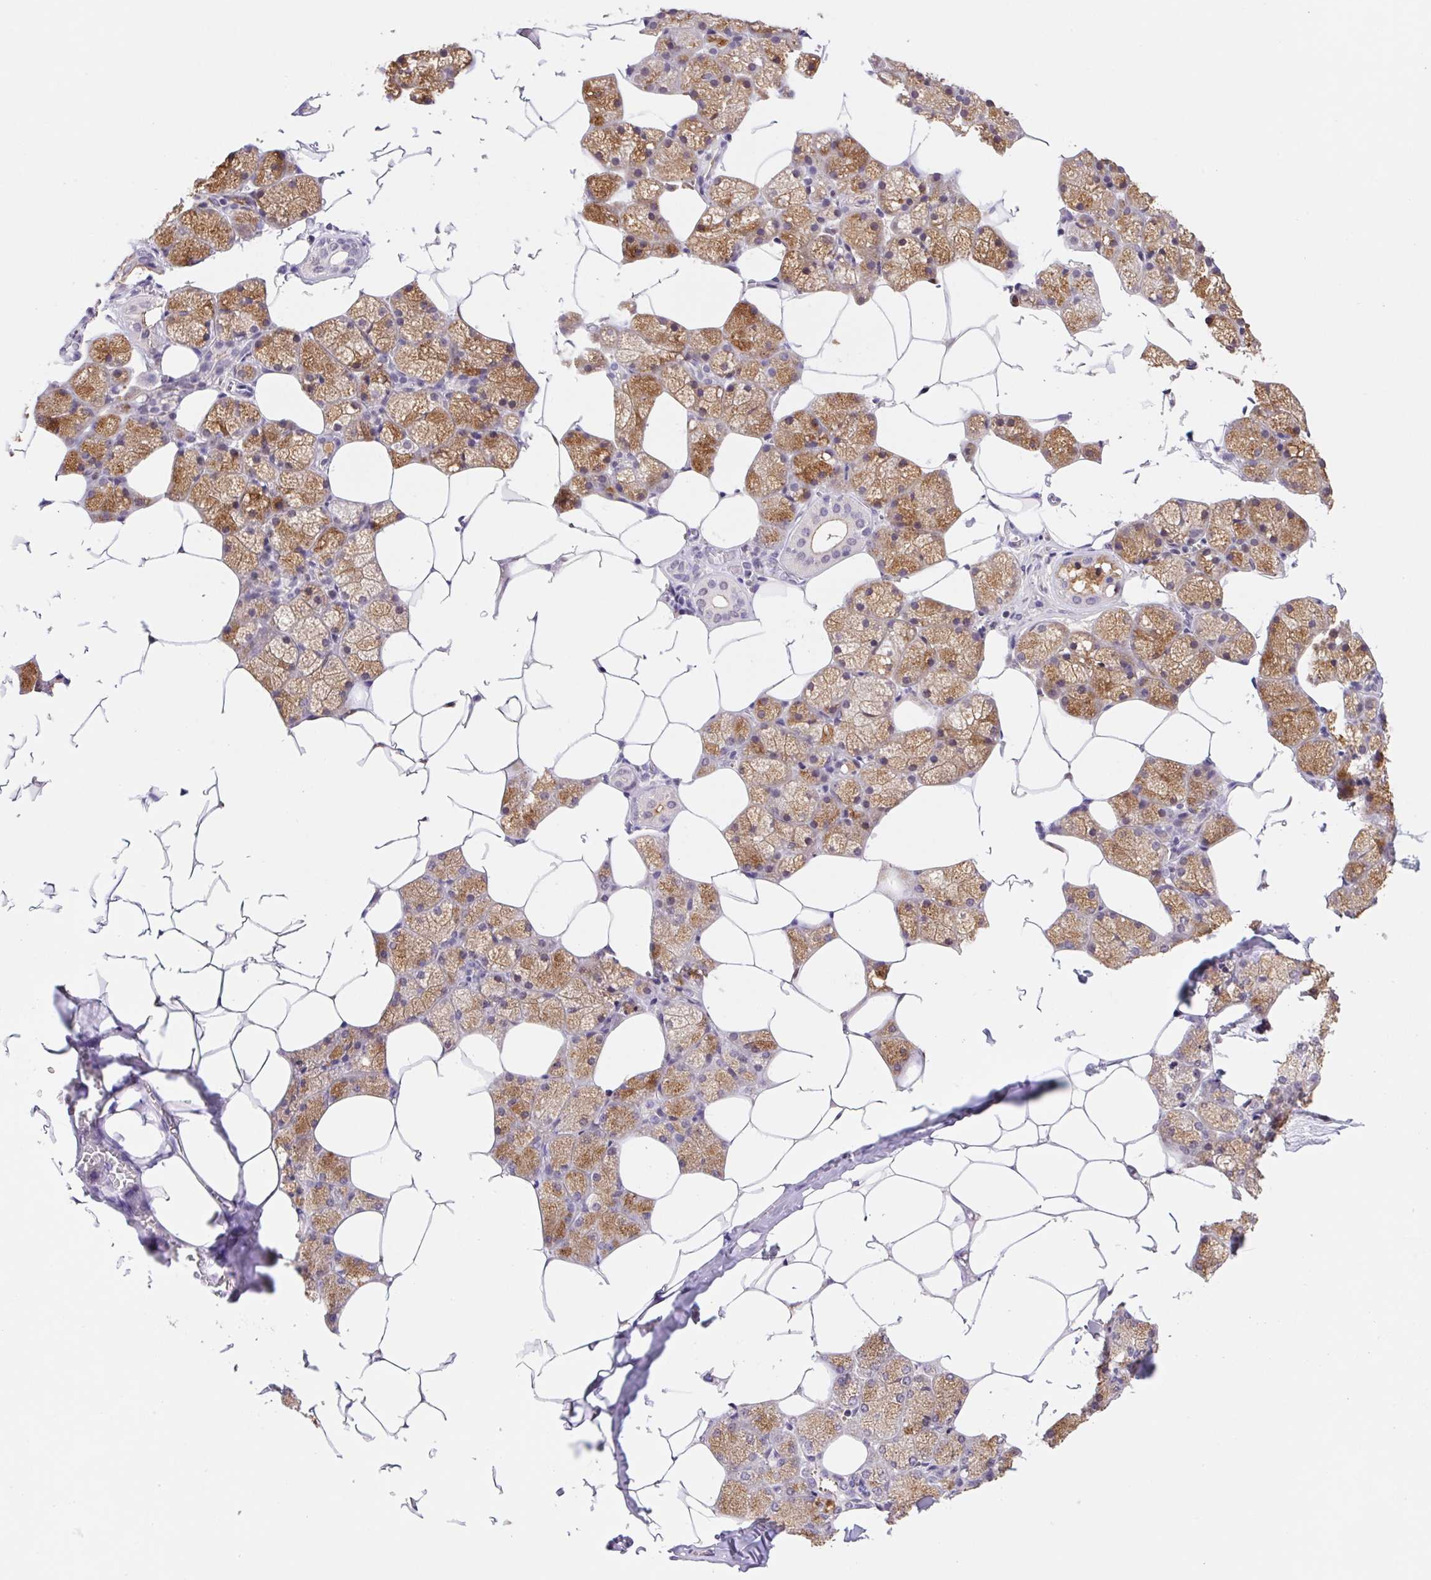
{"staining": {"intensity": "moderate", "quantity": "25%-75%", "location": "cytoplasmic/membranous"}, "tissue": "salivary gland", "cell_type": "Glandular cells", "image_type": "normal", "snomed": [{"axis": "morphology", "description": "Normal tissue, NOS"}, {"axis": "topography", "description": "Salivary gland"}], "caption": "Immunohistochemical staining of normal salivary gland exhibits 25%-75% levels of moderate cytoplasmic/membranous protein positivity in approximately 25%-75% of glandular cells. The protein of interest is stained brown, and the nuclei are stained in blue (DAB (3,3'-diaminobenzidine) IHC with brightfield microscopy, high magnification).", "gene": "L3MBTL4", "patient": {"sex": "female", "age": 43}}